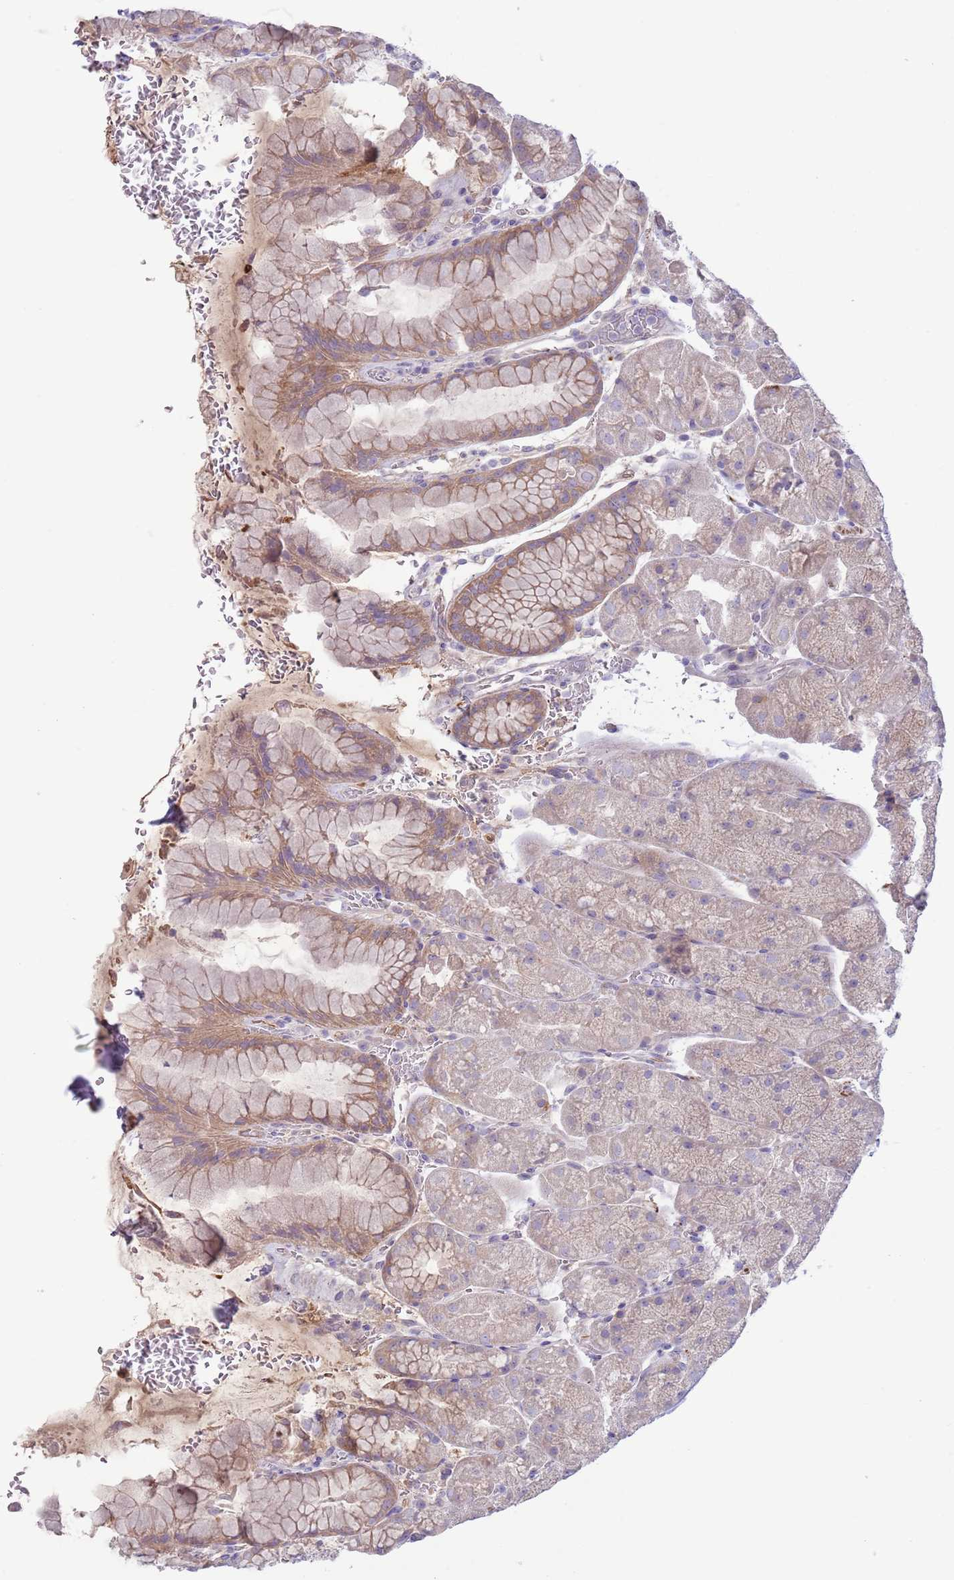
{"staining": {"intensity": "moderate", "quantity": "<25%", "location": "cytoplasmic/membranous"}, "tissue": "stomach", "cell_type": "Glandular cells", "image_type": "normal", "snomed": [{"axis": "morphology", "description": "Normal tissue, NOS"}, {"axis": "topography", "description": "Stomach, upper"}, {"axis": "topography", "description": "Stomach, lower"}], "caption": "This micrograph demonstrates unremarkable stomach stained with immunohistochemistry to label a protein in brown. The cytoplasmic/membranous of glandular cells show moderate positivity for the protein. Nuclei are counter-stained blue.", "gene": "CFH", "patient": {"sex": "male", "age": 67}}